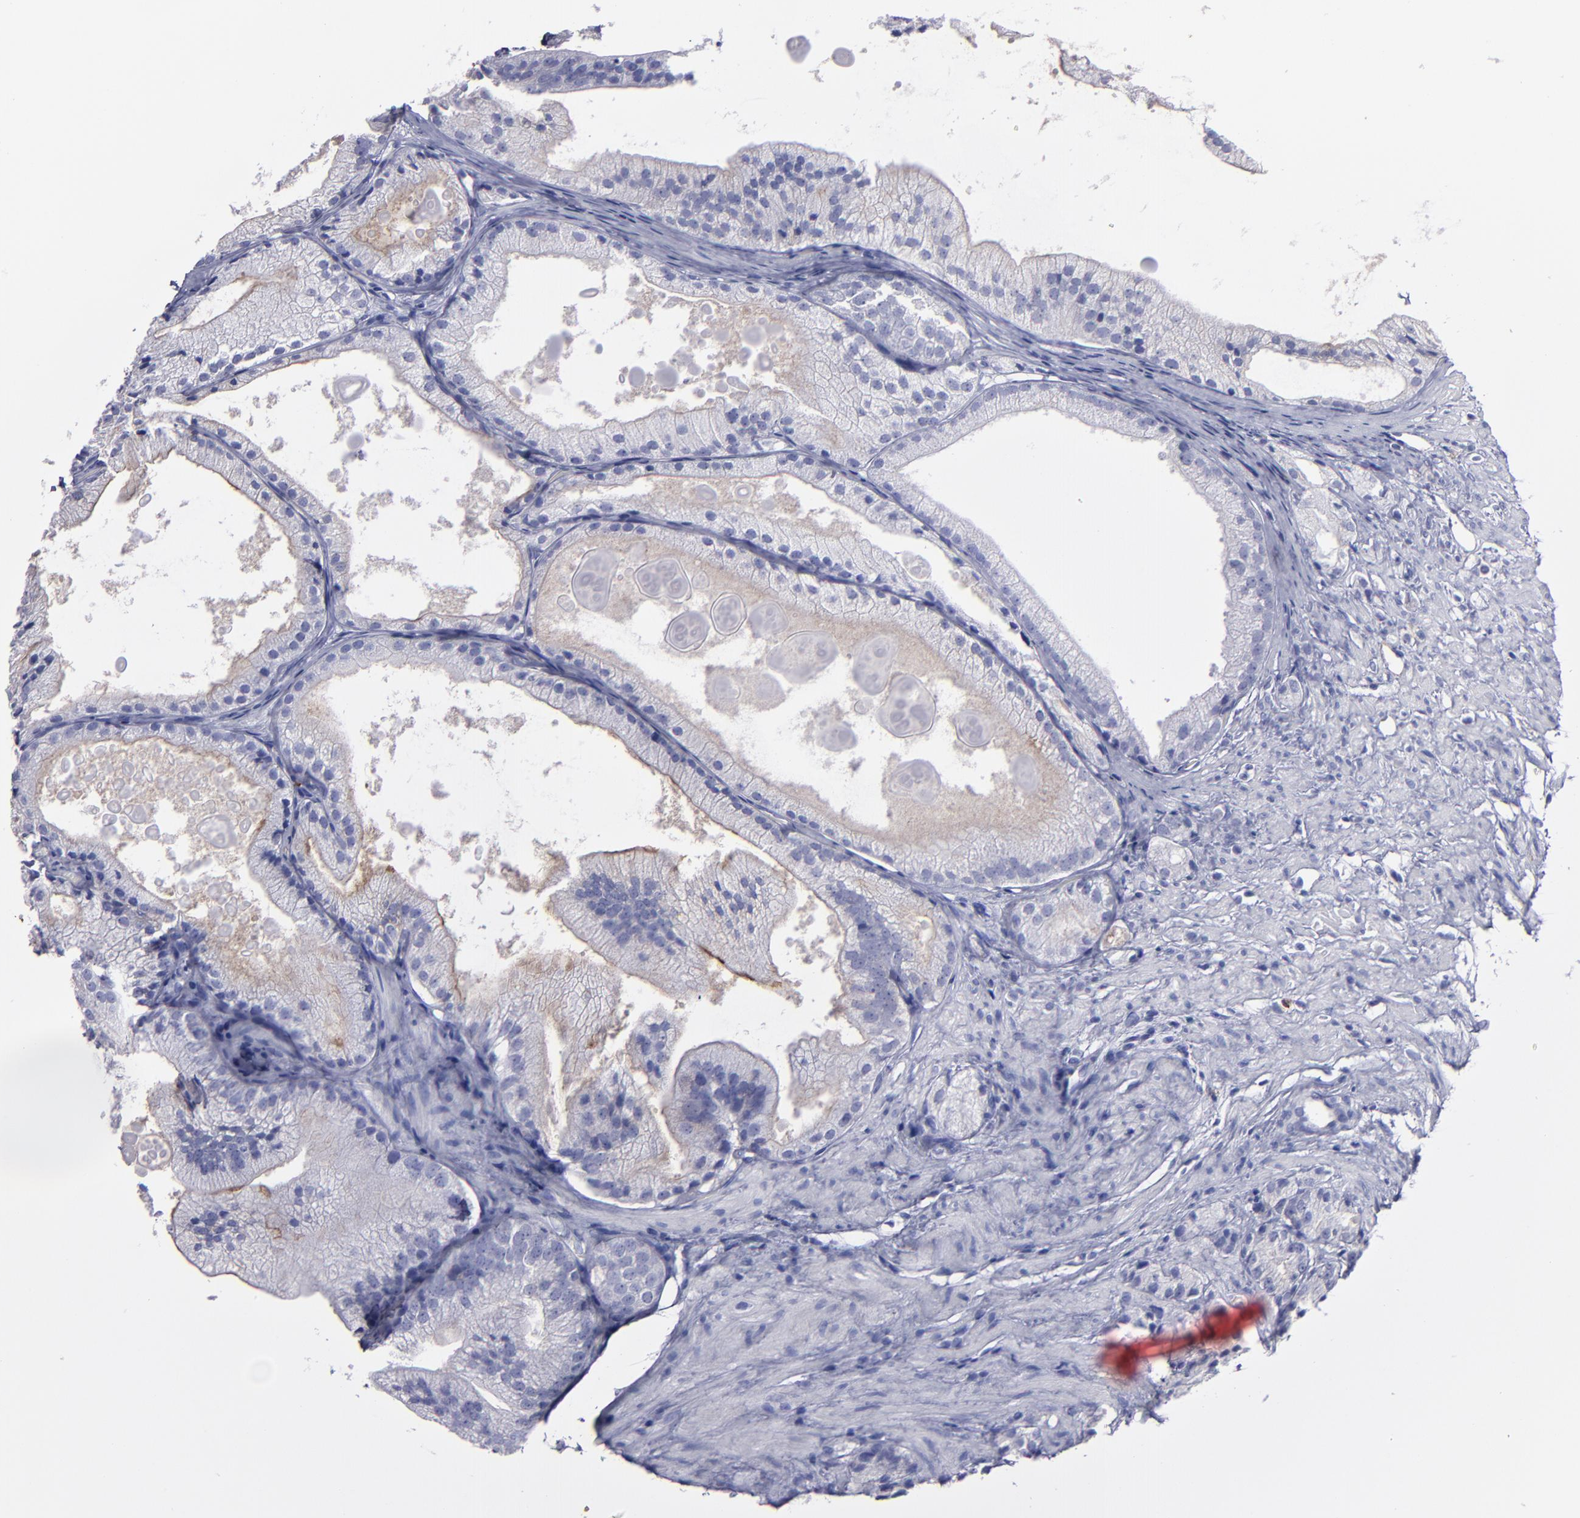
{"staining": {"intensity": "moderate", "quantity": "<25%", "location": "cytoplasmic/membranous"}, "tissue": "prostate cancer", "cell_type": "Tumor cells", "image_type": "cancer", "snomed": [{"axis": "morphology", "description": "Adenocarcinoma, Low grade"}, {"axis": "topography", "description": "Prostate"}], "caption": "A histopathology image of adenocarcinoma (low-grade) (prostate) stained for a protein exhibits moderate cytoplasmic/membranous brown staining in tumor cells.", "gene": "CD36", "patient": {"sex": "male", "age": 69}}